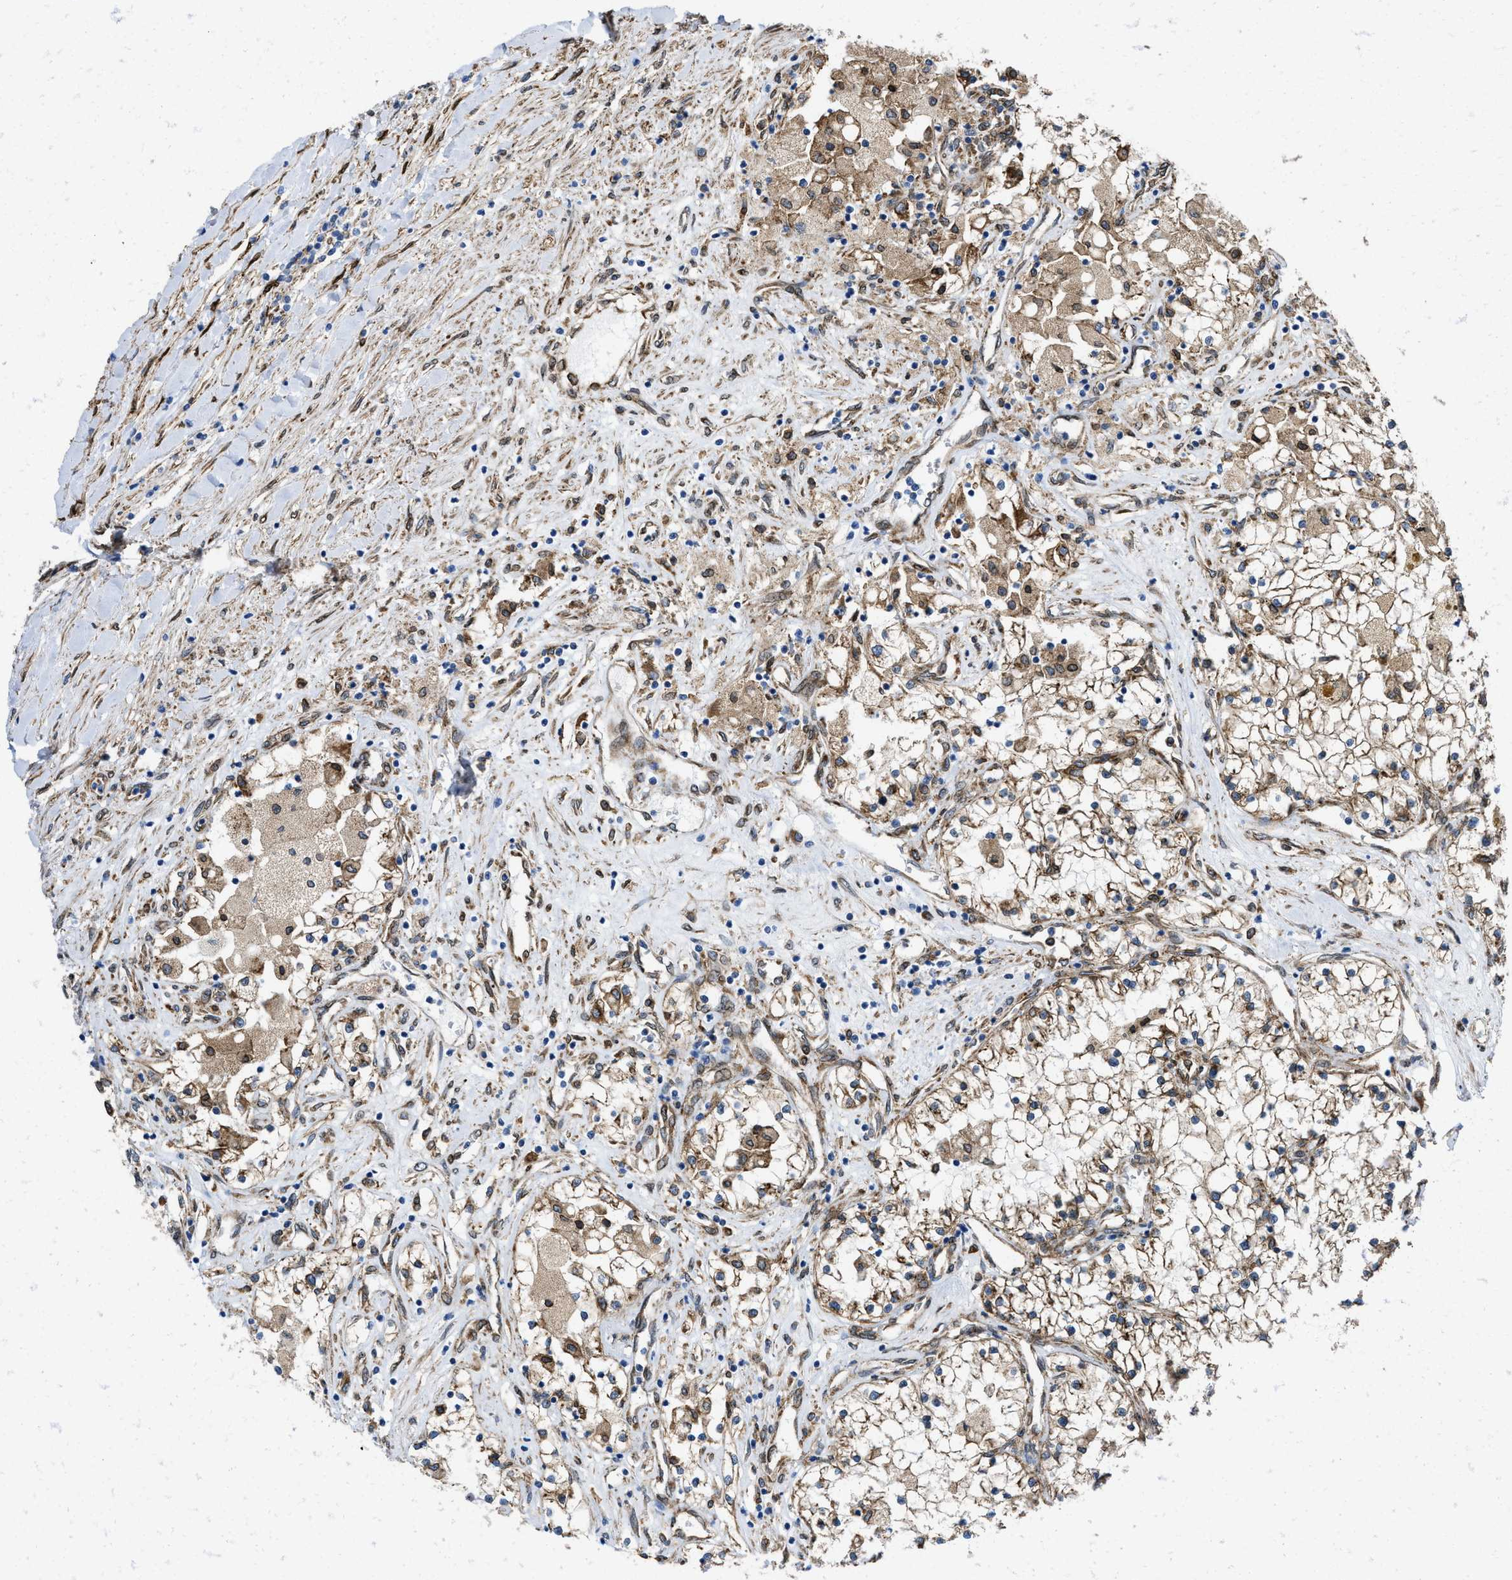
{"staining": {"intensity": "moderate", "quantity": ">75%", "location": "cytoplasmic/membranous"}, "tissue": "renal cancer", "cell_type": "Tumor cells", "image_type": "cancer", "snomed": [{"axis": "morphology", "description": "Adenocarcinoma, NOS"}, {"axis": "topography", "description": "Kidney"}], "caption": "The micrograph reveals staining of renal cancer (adenocarcinoma), revealing moderate cytoplasmic/membranous protein expression (brown color) within tumor cells. (DAB (3,3'-diaminobenzidine) IHC with brightfield microscopy, high magnification).", "gene": "ERLIN2", "patient": {"sex": "male", "age": 68}}